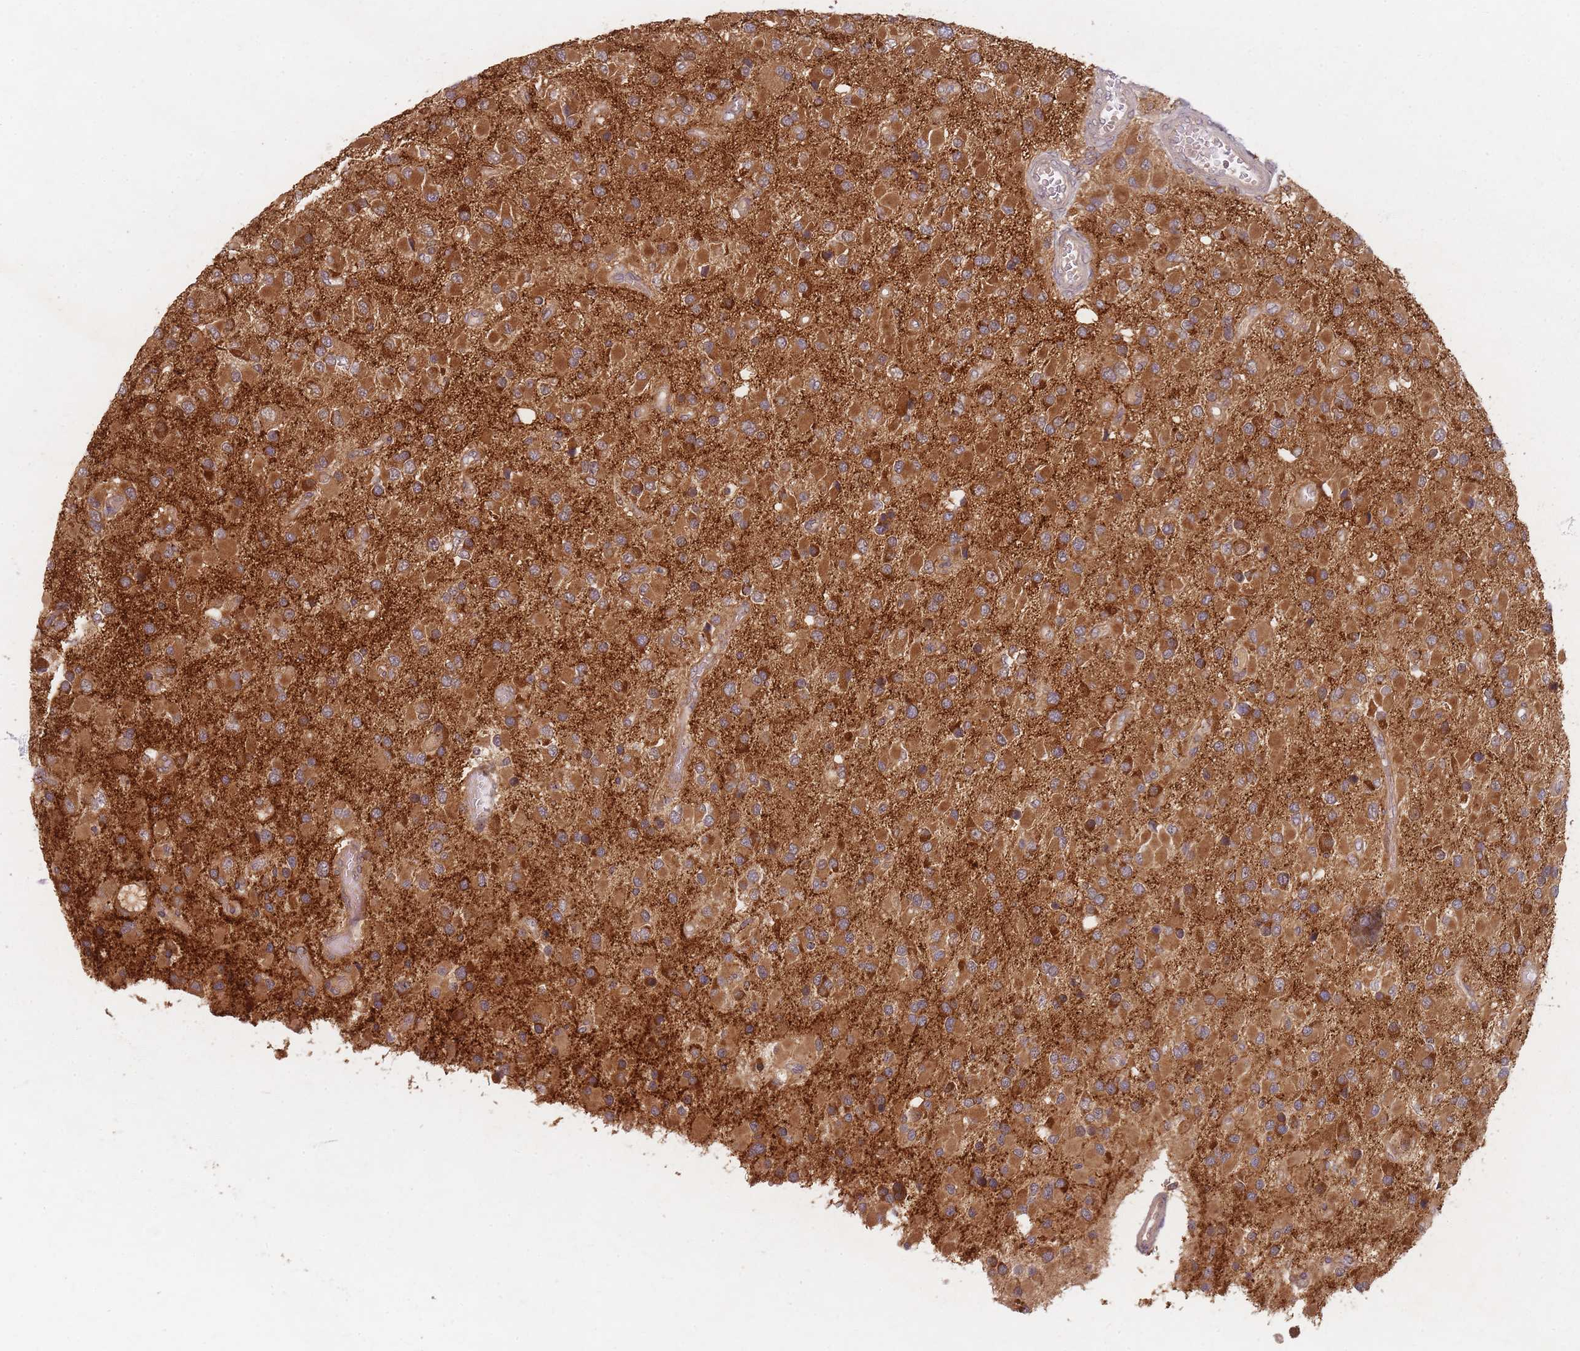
{"staining": {"intensity": "moderate", "quantity": ">75%", "location": "cytoplasmic/membranous"}, "tissue": "glioma", "cell_type": "Tumor cells", "image_type": "cancer", "snomed": [{"axis": "morphology", "description": "Glioma, malignant, High grade"}, {"axis": "topography", "description": "Brain"}], "caption": "High-magnification brightfield microscopy of glioma stained with DAB (3,3'-diaminobenzidine) (brown) and counterstained with hematoxylin (blue). tumor cells exhibit moderate cytoplasmic/membranous expression is identified in approximately>75% of cells.", "gene": "RADX", "patient": {"sex": "male", "age": 53}}